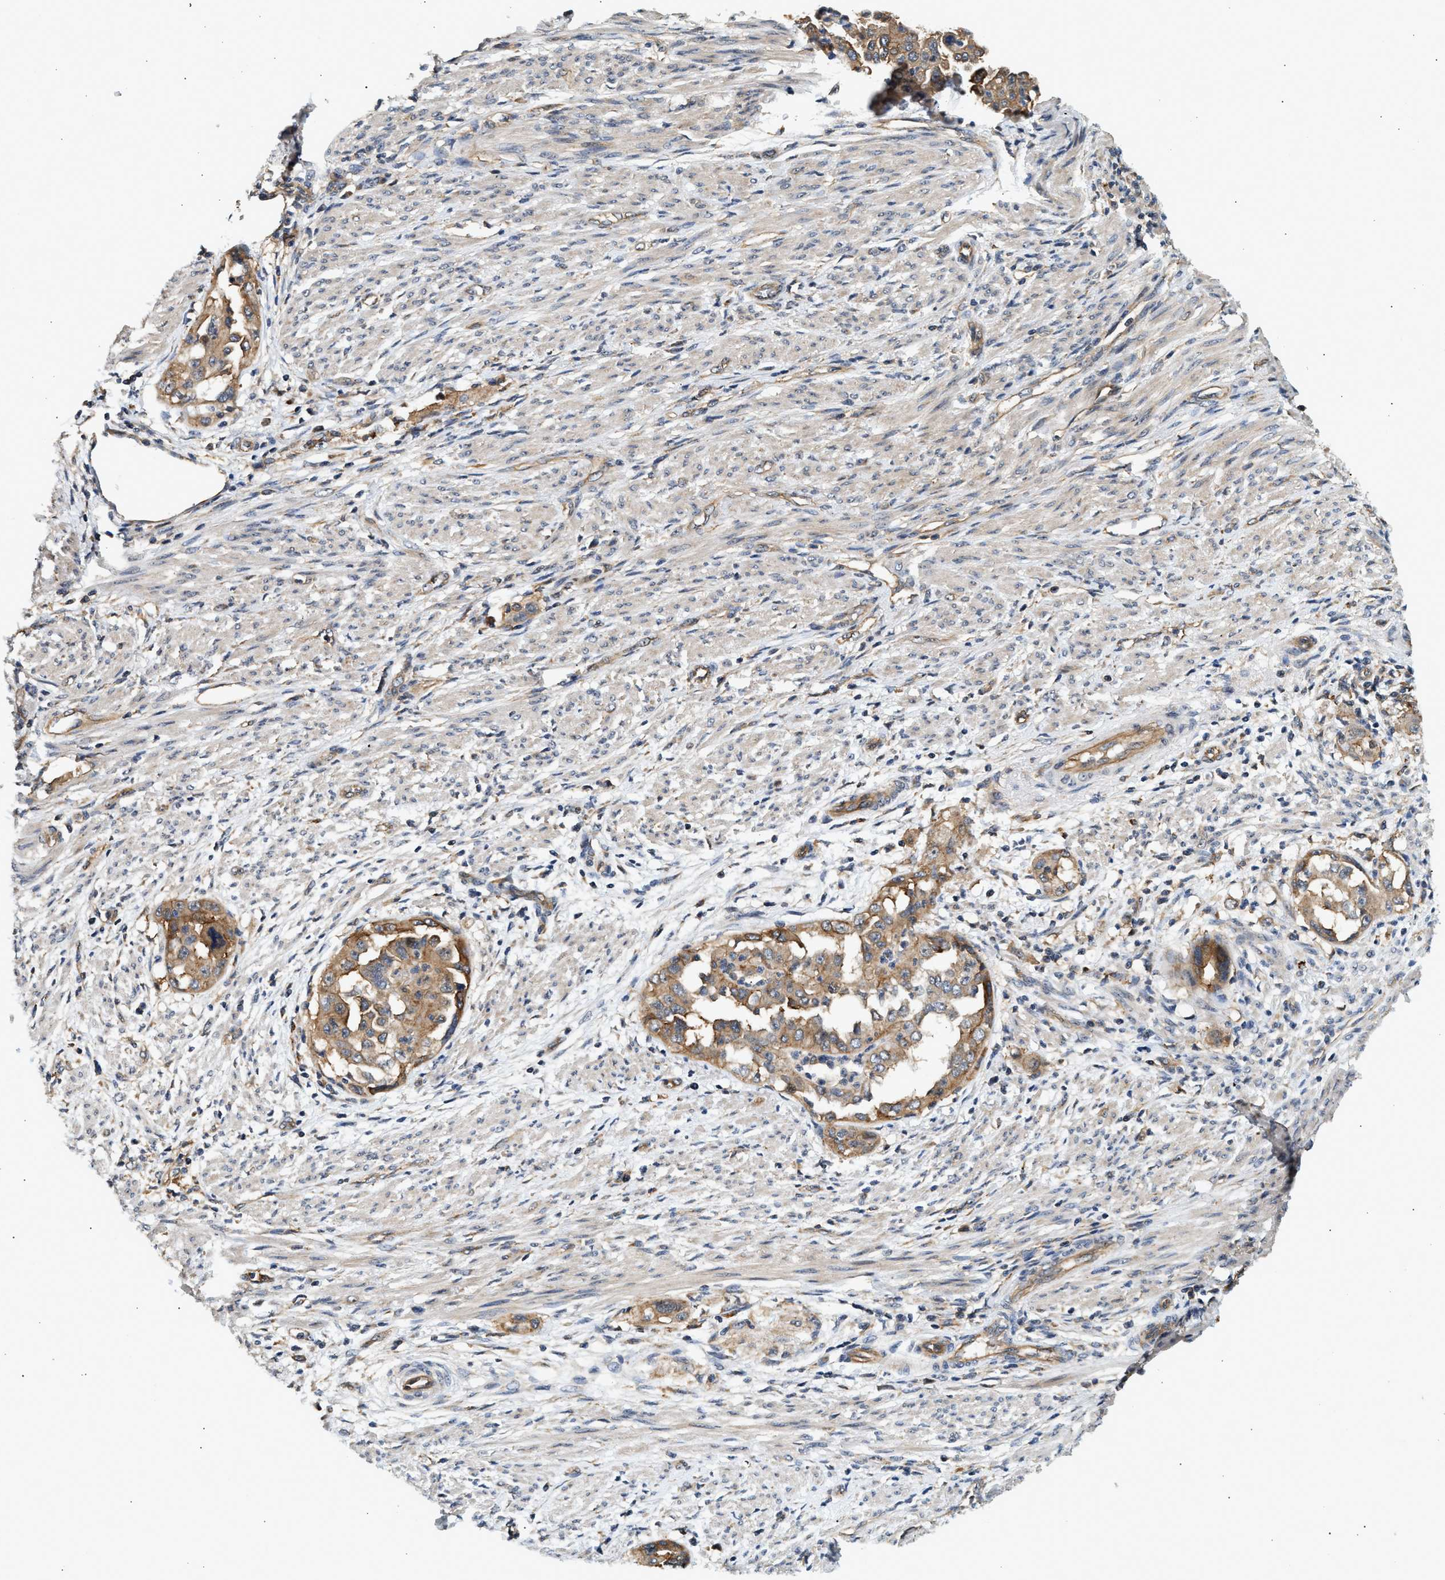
{"staining": {"intensity": "moderate", "quantity": ">75%", "location": "cytoplasmic/membranous"}, "tissue": "endometrial cancer", "cell_type": "Tumor cells", "image_type": "cancer", "snomed": [{"axis": "morphology", "description": "Adenocarcinoma, NOS"}, {"axis": "topography", "description": "Endometrium"}], "caption": "High-power microscopy captured an IHC photomicrograph of adenocarcinoma (endometrial), revealing moderate cytoplasmic/membranous staining in about >75% of tumor cells.", "gene": "DUSP14", "patient": {"sex": "female", "age": 85}}